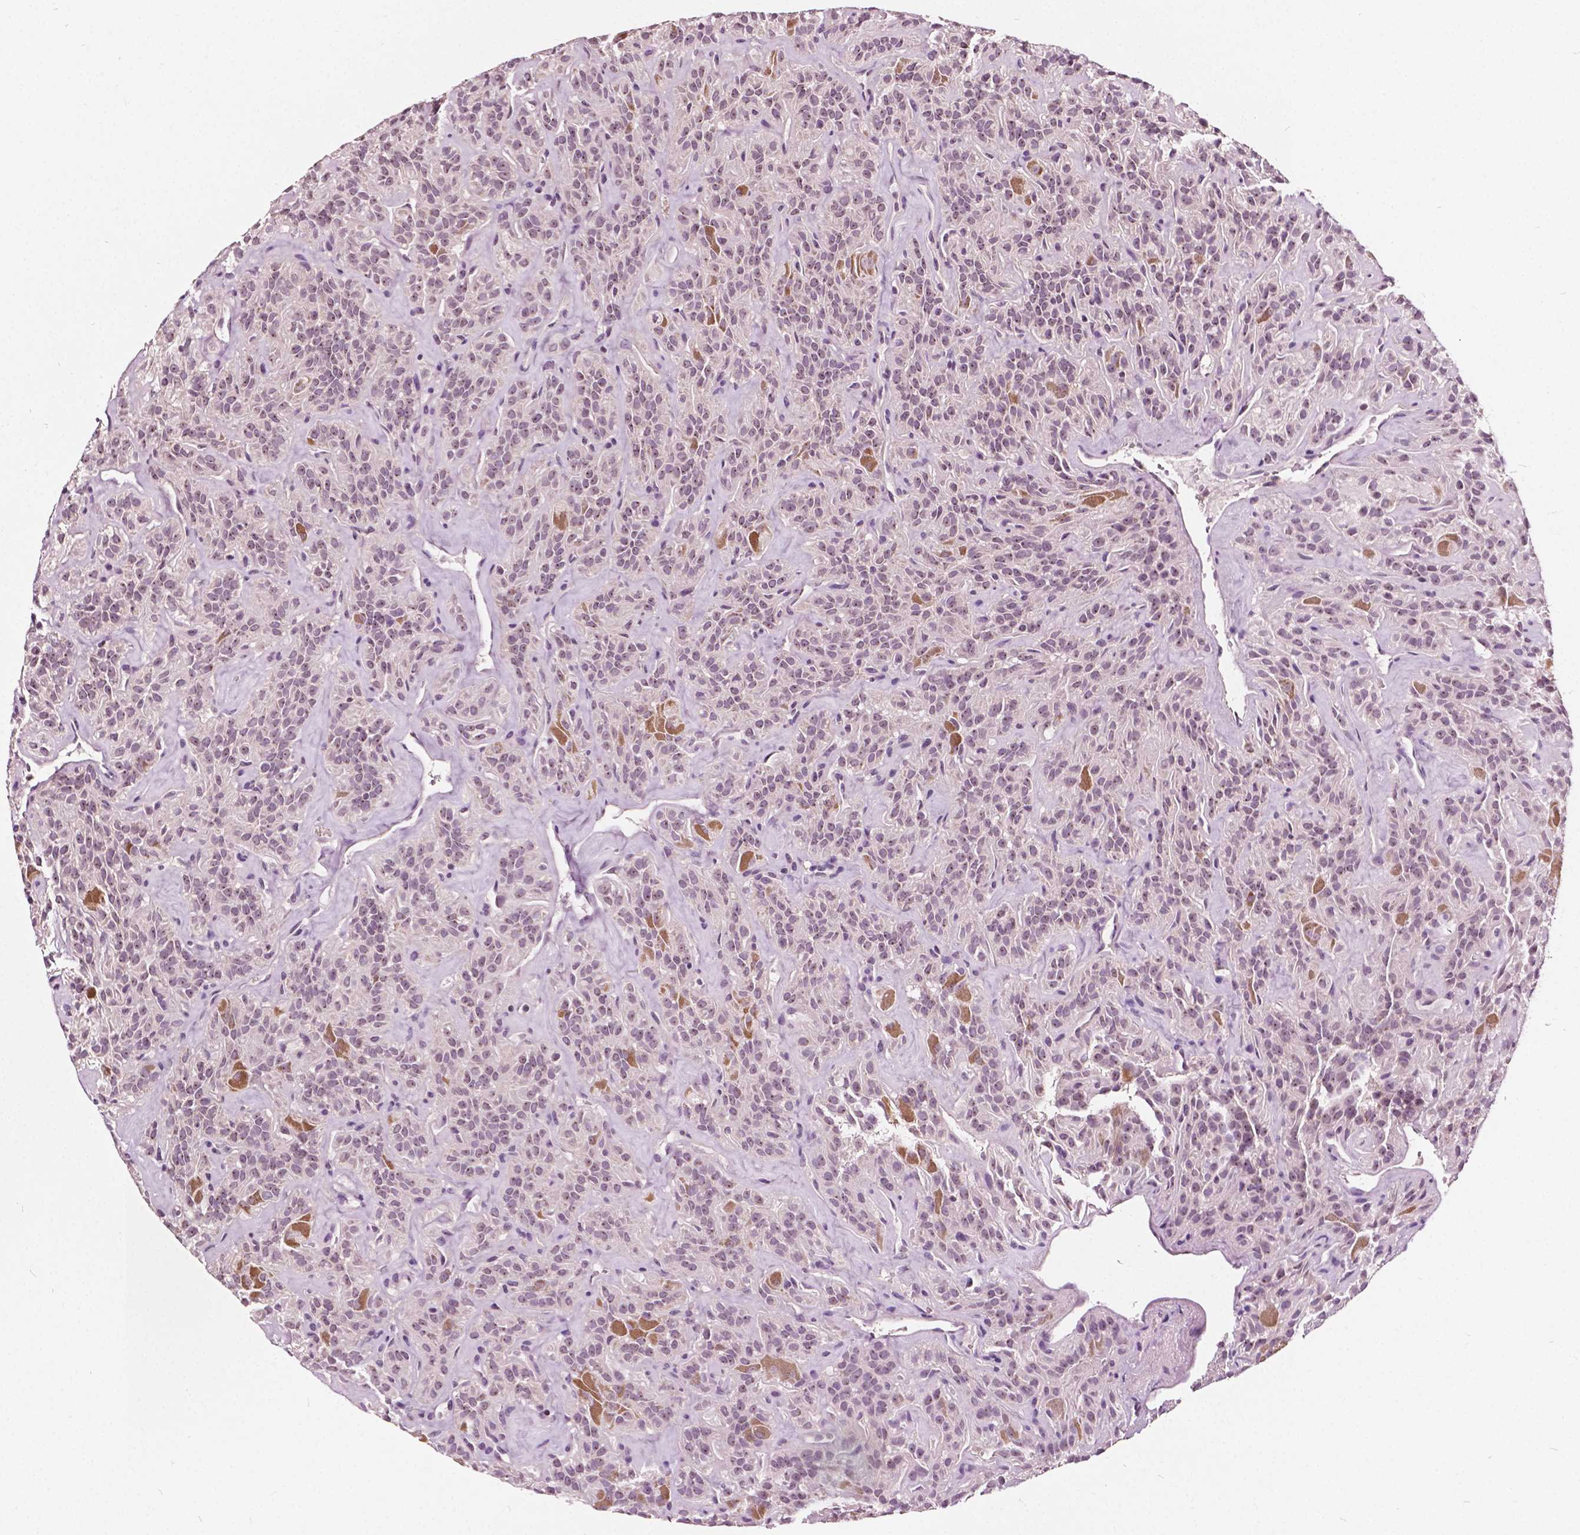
{"staining": {"intensity": "weak", "quantity": "<25%", "location": "nuclear"}, "tissue": "thyroid cancer", "cell_type": "Tumor cells", "image_type": "cancer", "snomed": [{"axis": "morphology", "description": "Papillary adenocarcinoma, NOS"}, {"axis": "topography", "description": "Thyroid gland"}], "caption": "High magnification brightfield microscopy of papillary adenocarcinoma (thyroid) stained with DAB (brown) and counterstained with hematoxylin (blue): tumor cells show no significant positivity. The staining is performed using DAB (3,3'-diaminobenzidine) brown chromogen with nuclei counter-stained in using hematoxylin.", "gene": "ODF3L2", "patient": {"sex": "female", "age": 45}}